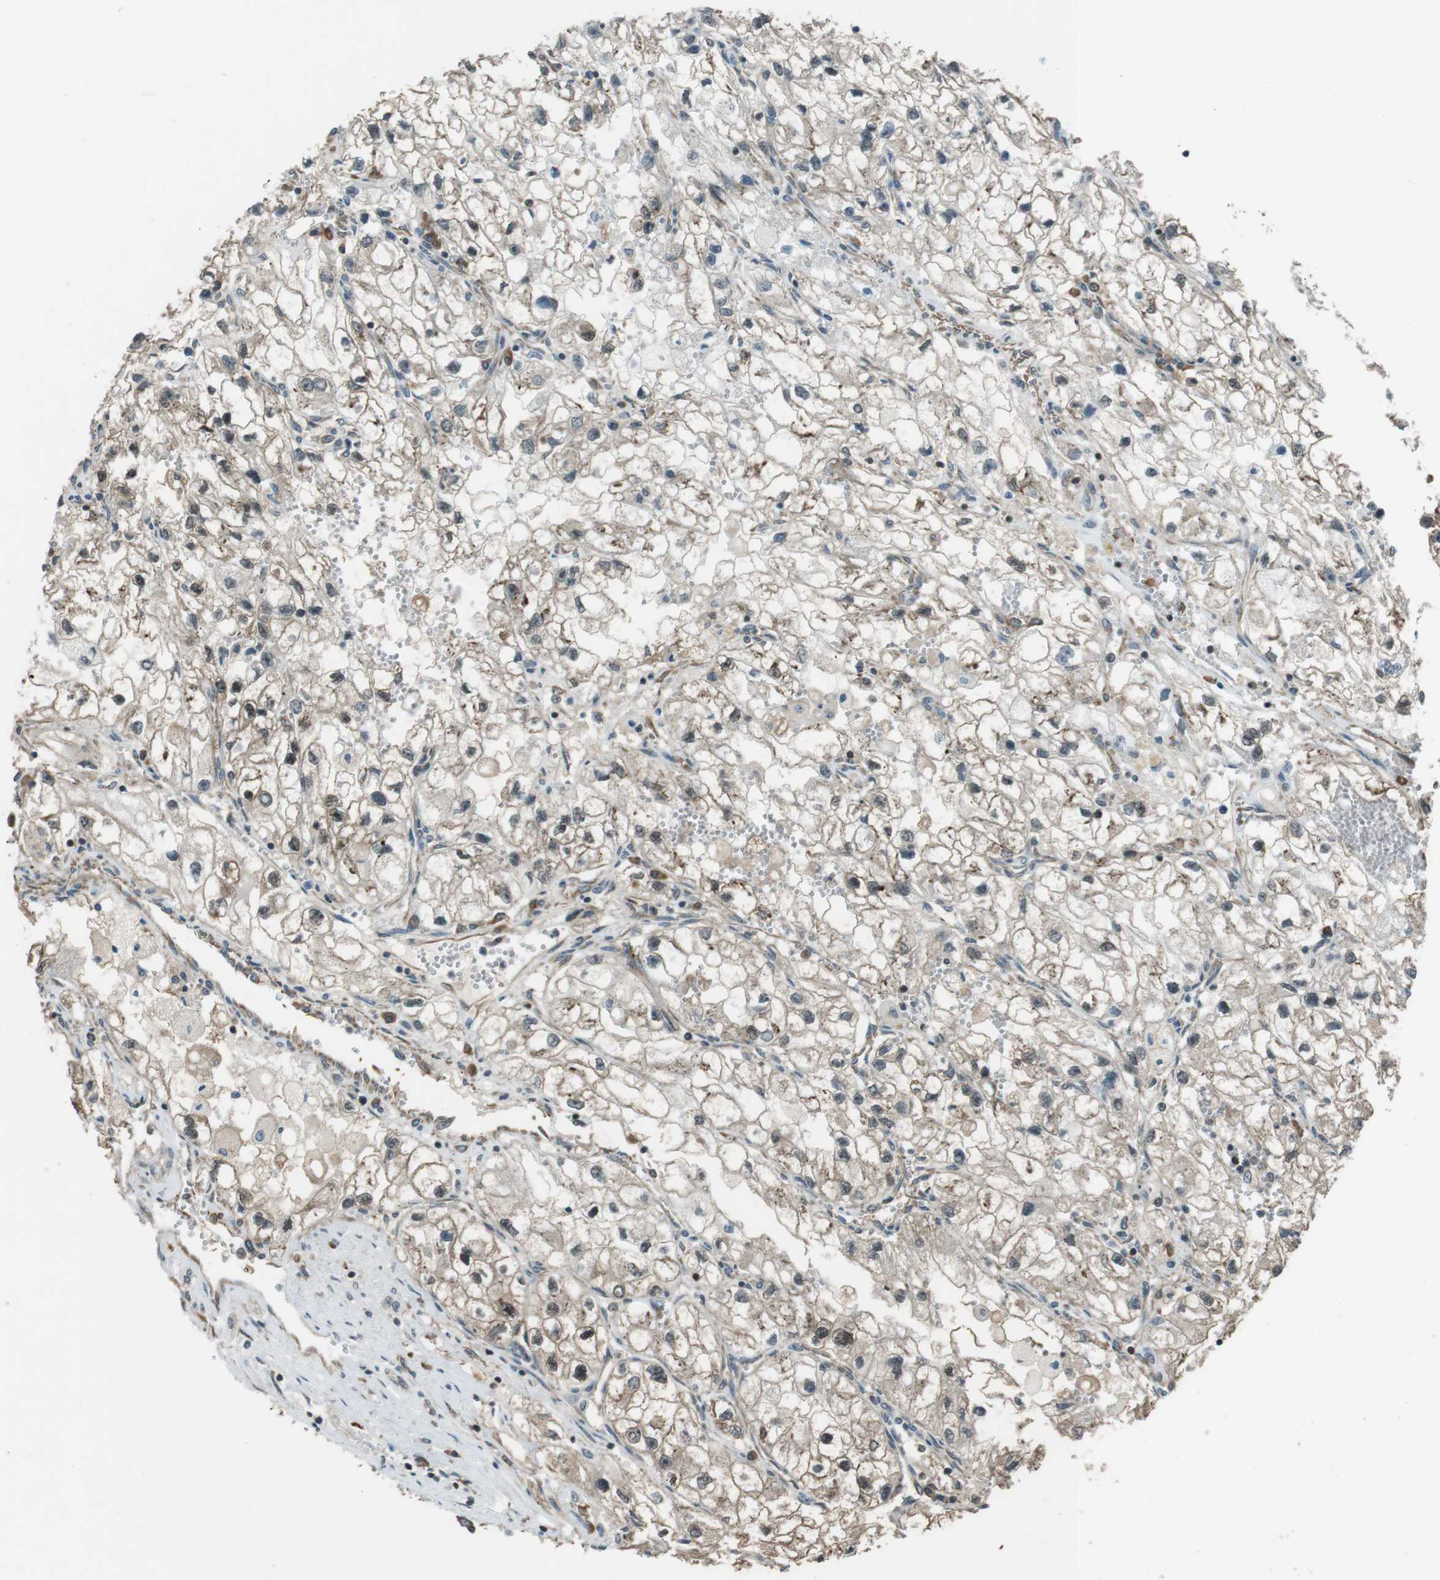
{"staining": {"intensity": "weak", "quantity": ">75%", "location": "cytoplasmic/membranous"}, "tissue": "renal cancer", "cell_type": "Tumor cells", "image_type": "cancer", "snomed": [{"axis": "morphology", "description": "Adenocarcinoma, NOS"}, {"axis": "topography", "description": "Kidney"}], "caption": "Immunohistochemistry image of neoplastic tissue: human renal cancer stained using immunohistochemistry displays low levels of weak protein expression localized specifically in the cytoplasmic/membranous of tumor cells, appearing as a cytoplasmic/membranous brown color.", "gene": "PA2G4", "patient": {"sex": "female", "age": 70}}